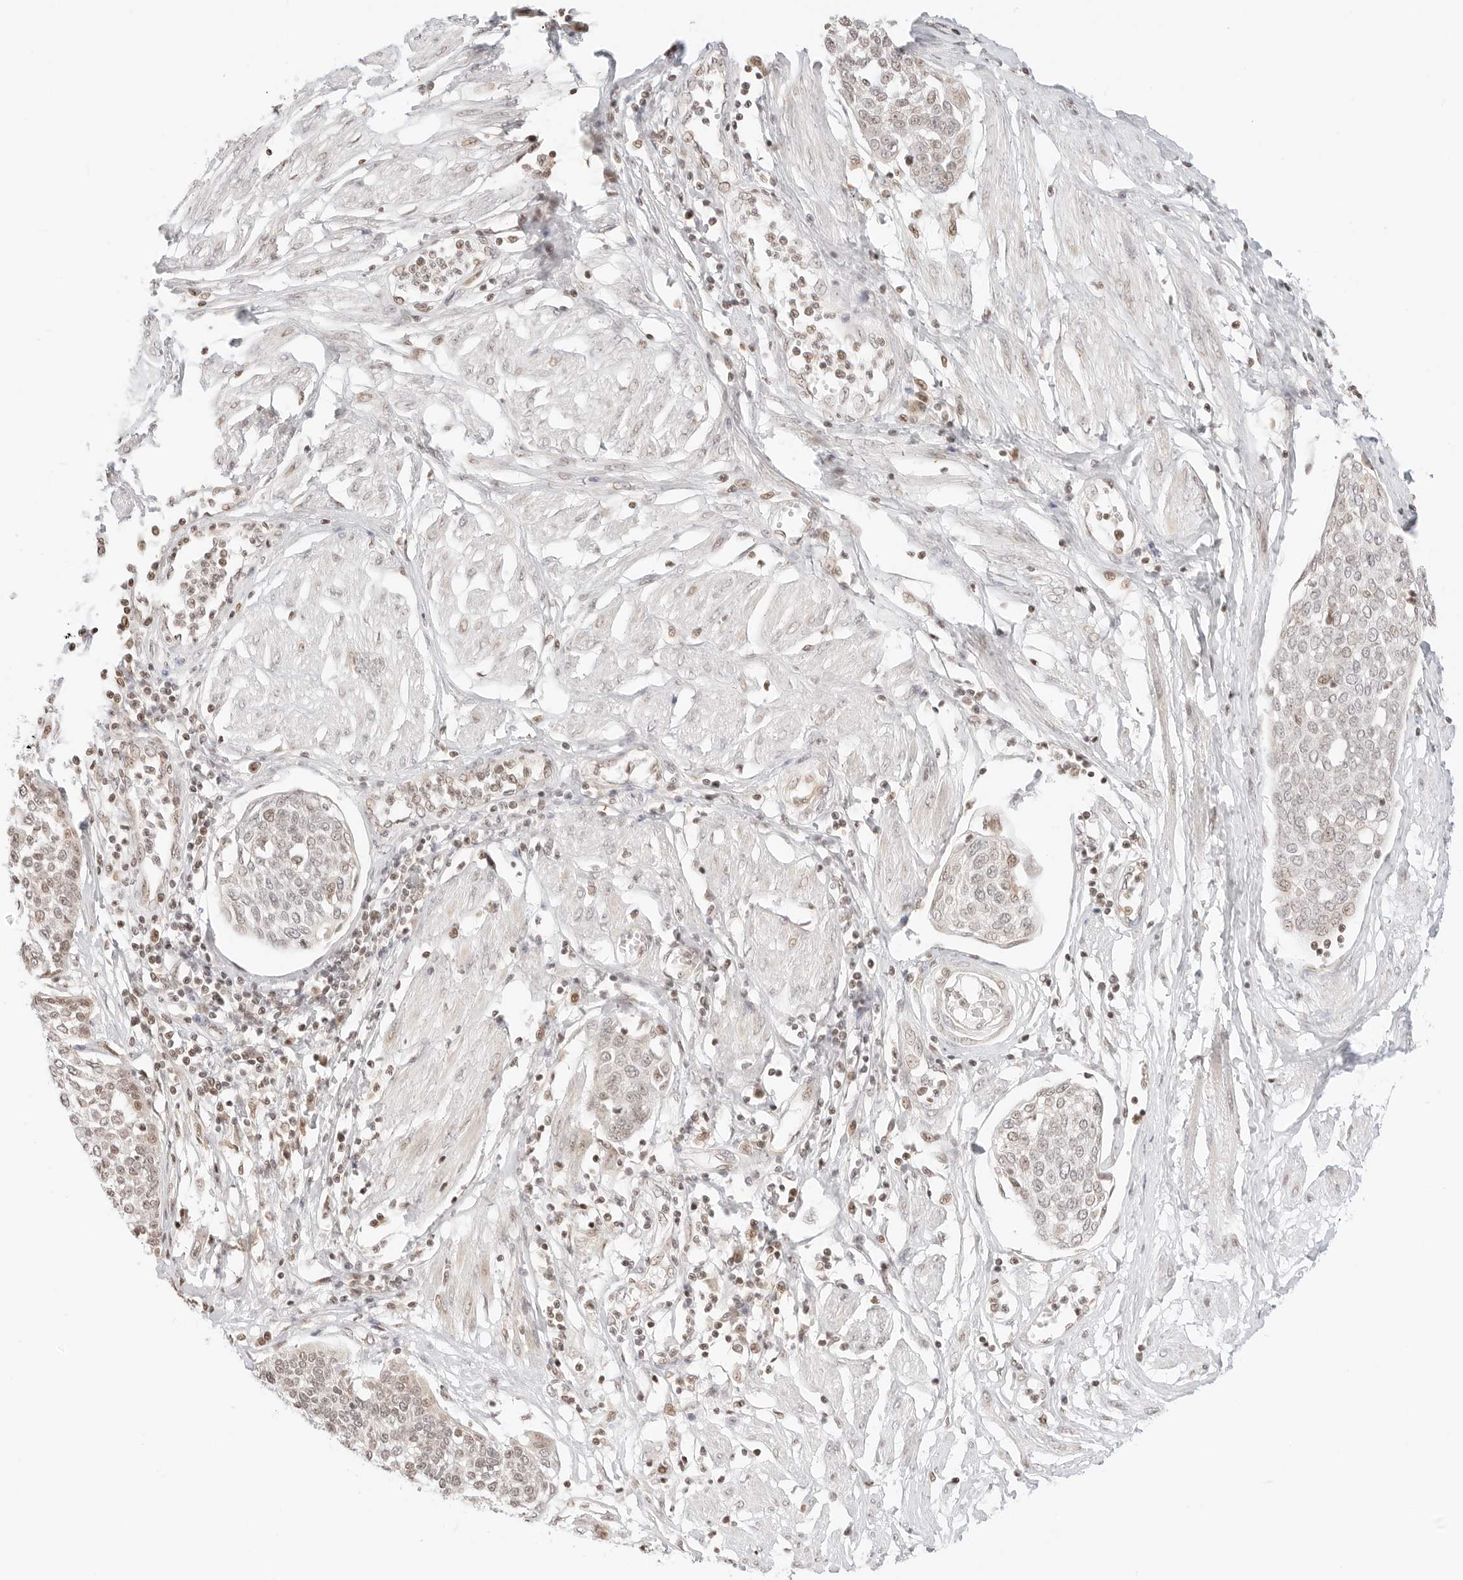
{"staining": {"intensity": "weak", "quantity": "<25%", "location": "nuclear"}, "tissue": "cervical cancer", "cell_type": "Tumor cells", "image_type": "cancer", "snomed": [{"axis": "morphology", "description": "Squamous cell carcinoma, NOS"}, {"axis": "topography", "description": "Cervix"}], "caption": "This photomicrograph is of cervical squamous cell carcinoma stained with IHC to label a protein in brown with the nuclei are counter-stained blue. There is no positivity in tumor cells. (Immunohistochemistry, brightfield microscopy, high magnification).", "gene": "RPS6KL1", "patient": {"sex": "female", "age": 34}}